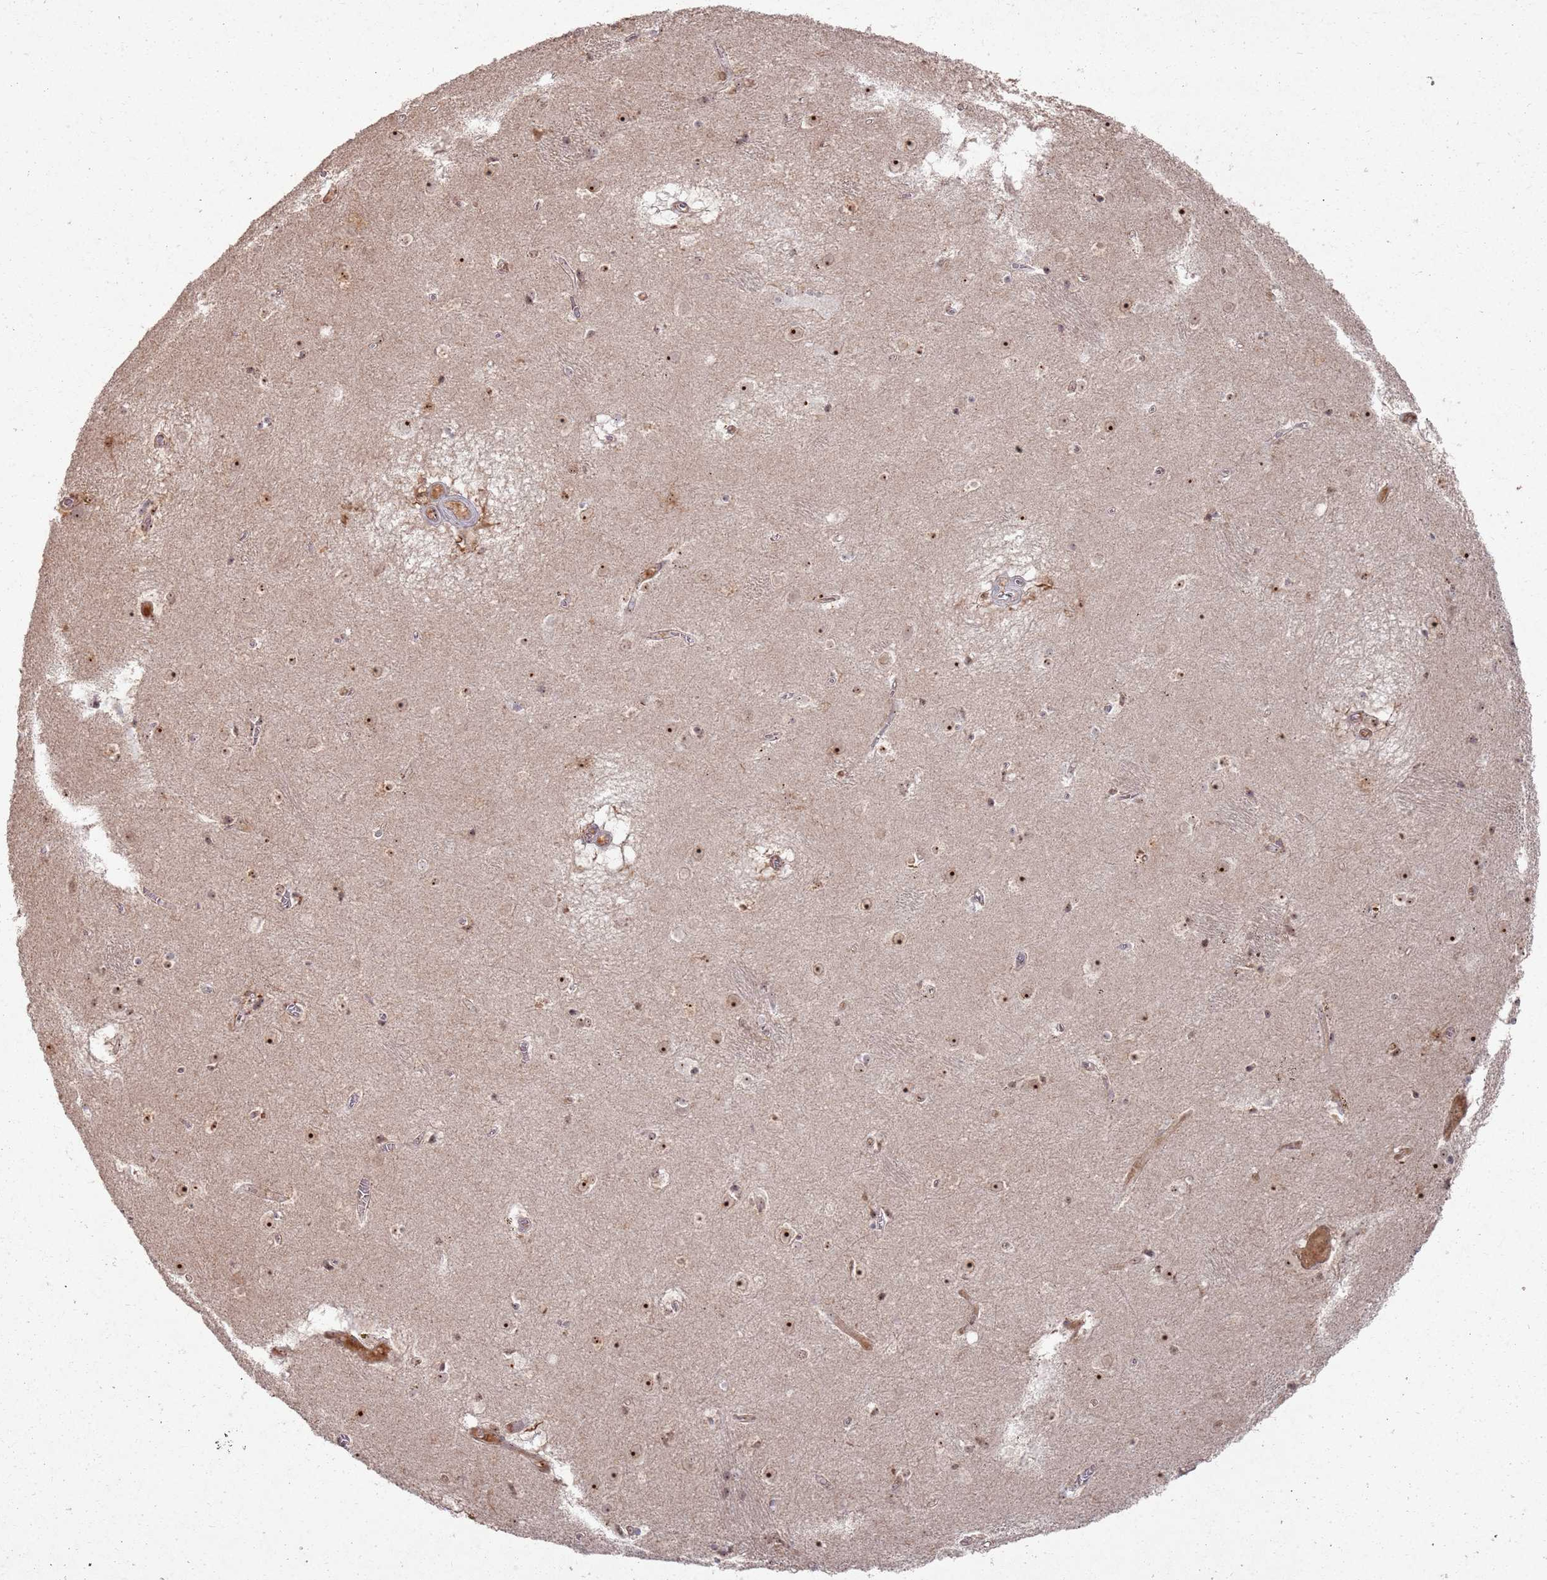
{"staining": {"intensity": "moderate", "quantity": ">75%", "location": "nuclear"}, "tissue": "caudate", "cell_type": "Glial cells", "image_type": "normal", "snomed": [{"axis": "morphology", "description": "Normal tissue, NOS"}, {"axis": "topography", "description": "Lateral ventricle wall"}], "caption": "A photomicrograph showing moderate nuclear positivity in about >75% of glial cells in unremarkable caudate, as visualized by brown immunohistochemical staining.", "gene": "UTP11", "patient": {"sex": "male", "age": 70}}